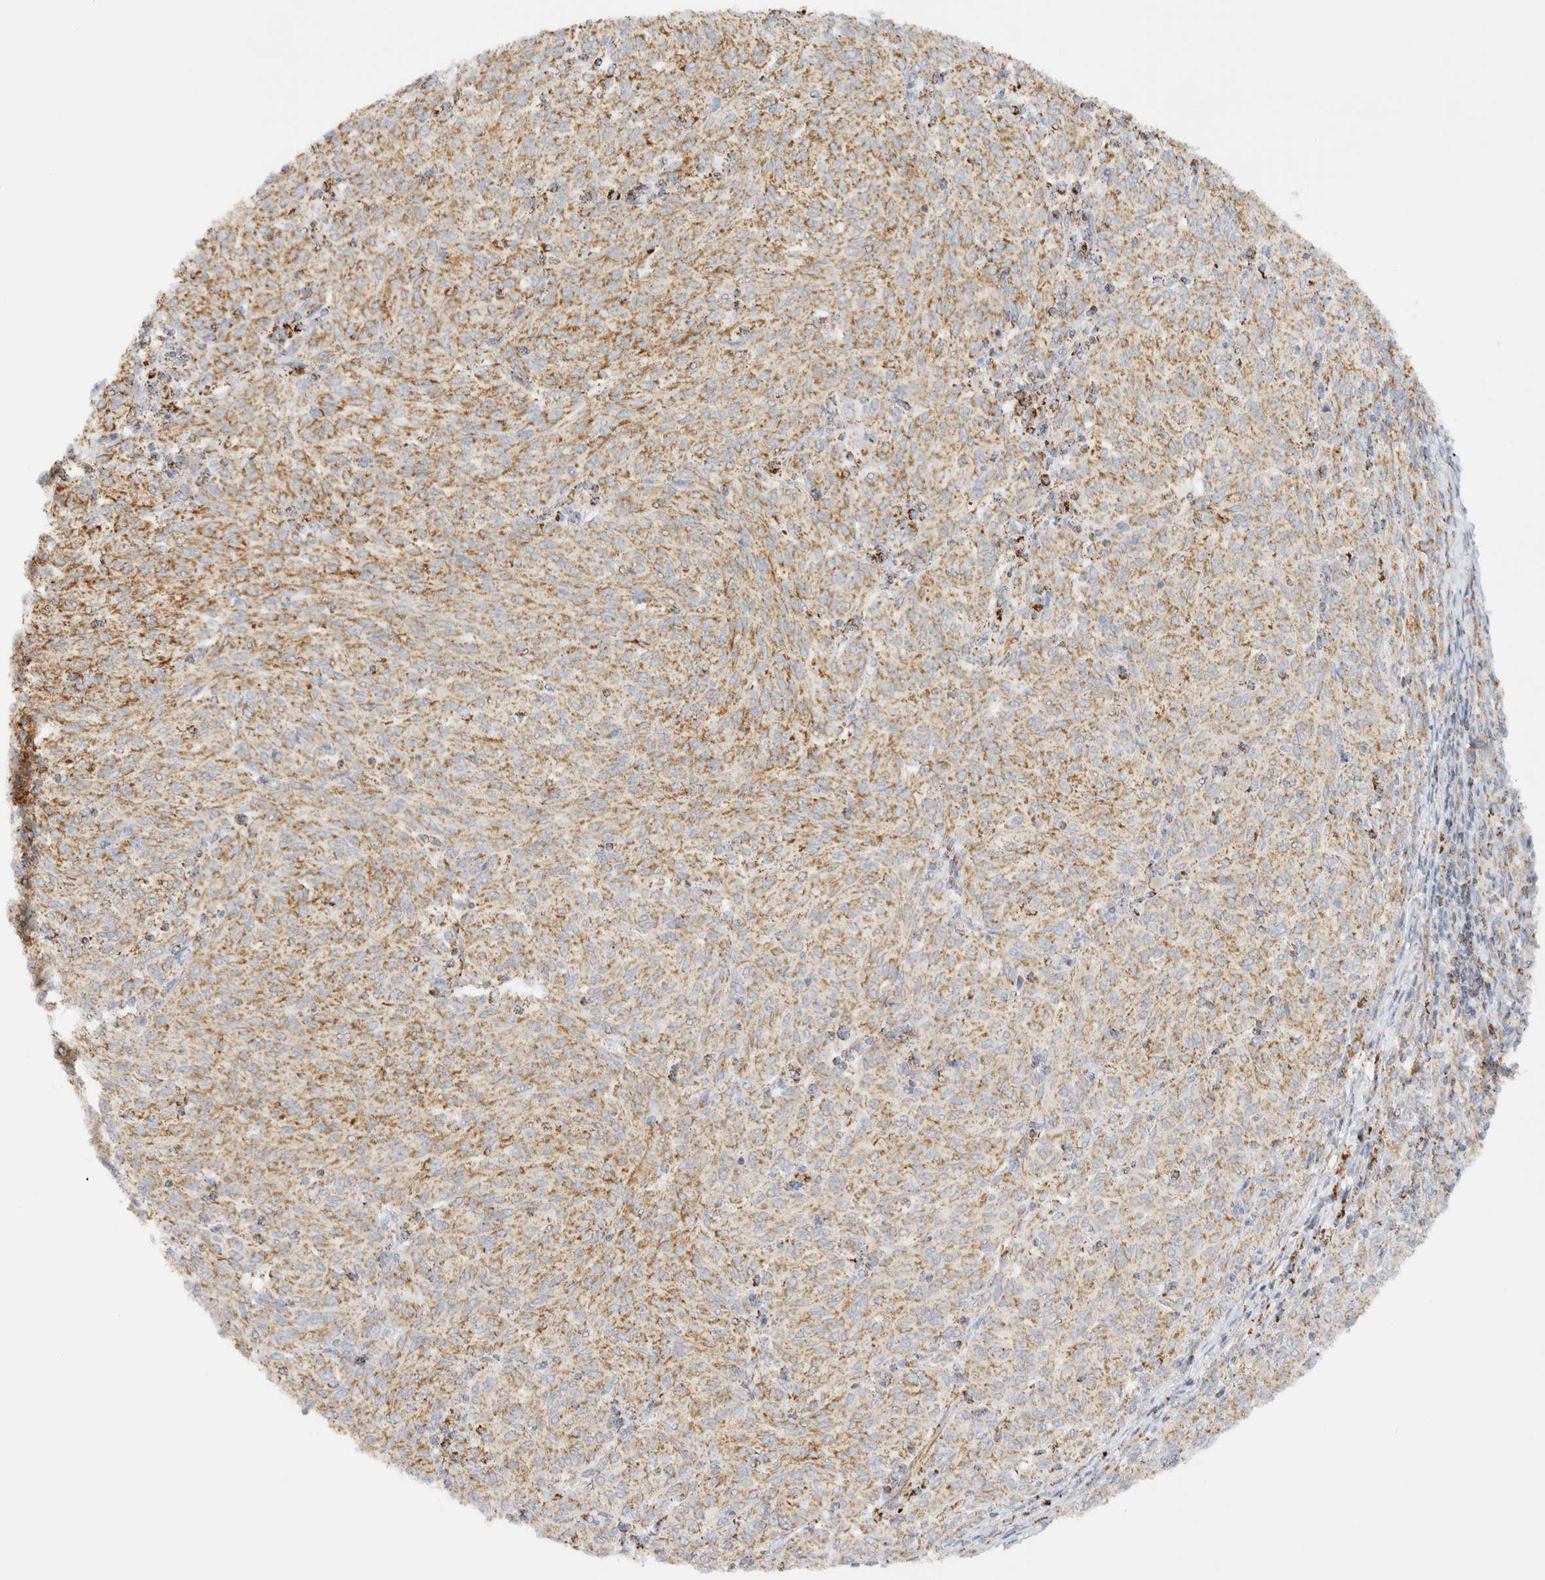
{"staining": {"intensity": "moderate", "quantity": ">75%", "location": "cytoplasmic/membranous"}, "tissue": "melanoma", "cell_type": "Tumor cells", "image_type": "cancer", "snomed": [{"axis": "morphology", "description": "Malignant melanoma, NOS"}, {"axis": "topography", "description": "Skin"}], "caption": "Protein analysis of malignant melanoma tissue exhibits moderate cytoplasmic/membranous positivity in about >75% of tumor cells.", "gene": "KIFAP3", "patient": {"sex": "female", "age": 72}}